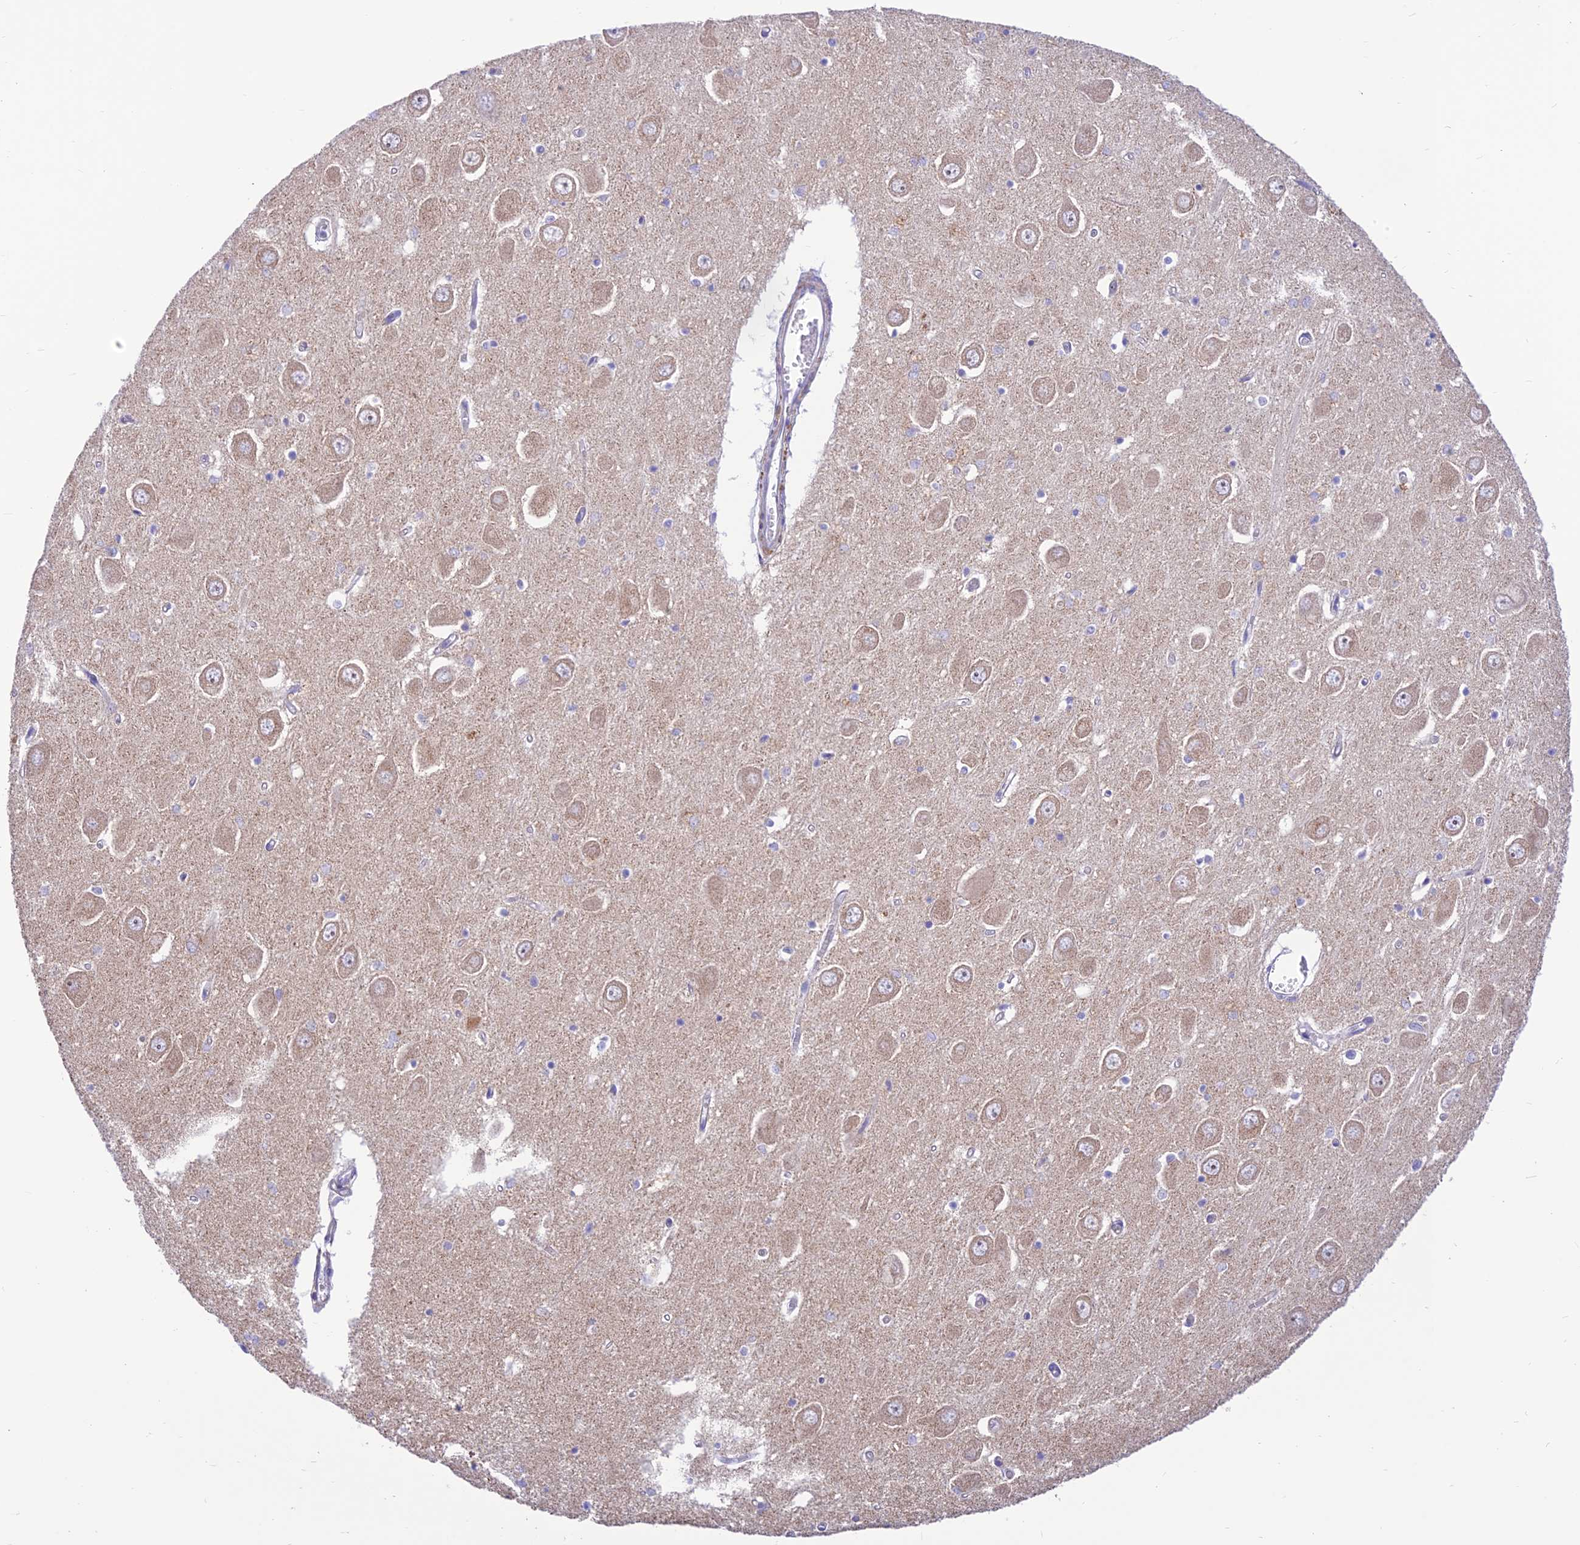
{"staining": {"intensity": "negative", "quantity": "none", "location": "none"}, "tissue": "hippocampus", "cell_type": "Glial cells", "image_type": "normal", "snomed": [{"axis": "morphology", "description": "Normal tissue, NOS"}, {"axis": "topography", "description": "Hippocampus"}], "caption": "Immunohistochemistry (IHC) image of benign hippocampus: human hippocampus stained with DAB displays no significant protein staining in glial cells.", "gene": "FAM186B", "patient": {"sex": "male", "age": 70}}